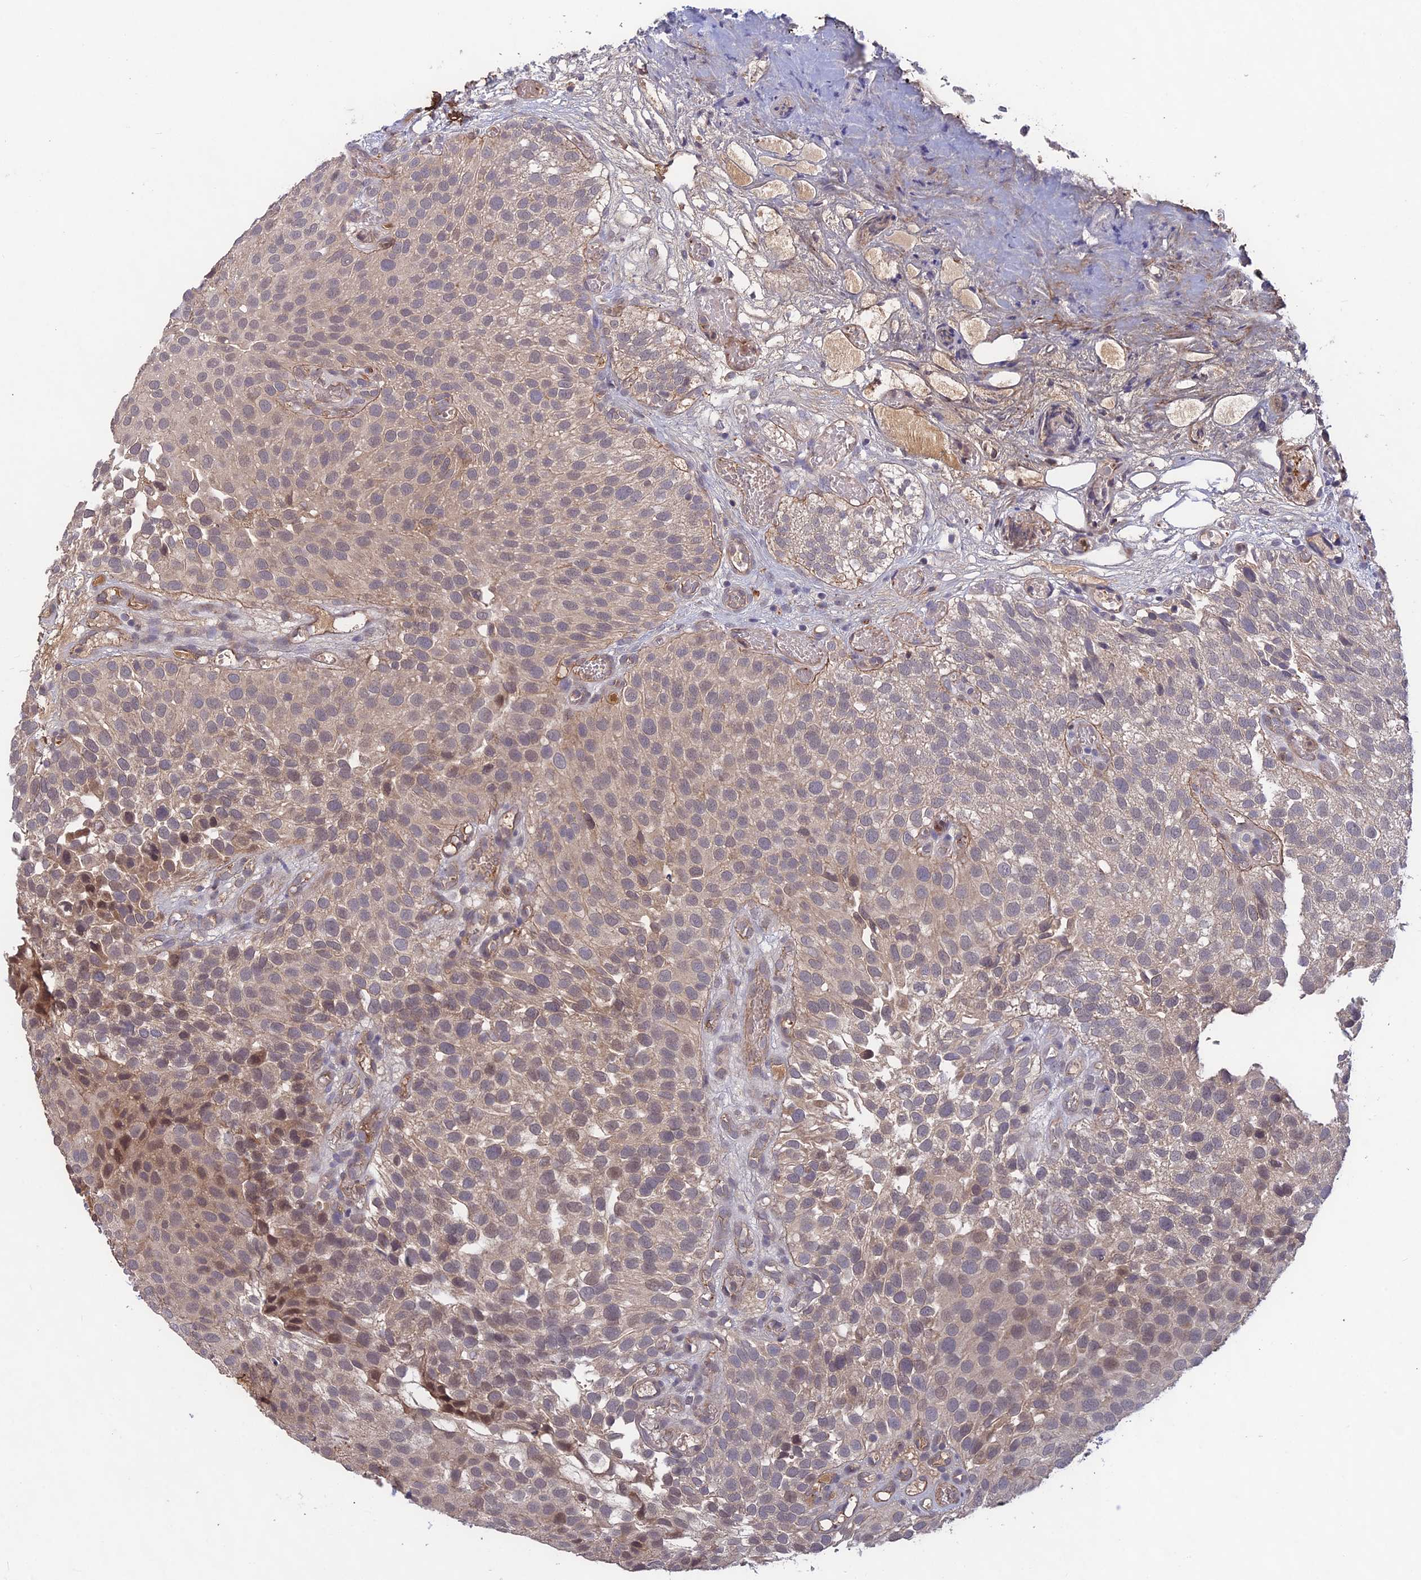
{"staining": {"intensity": "moderate", "quantity": "<25%", "location": "cytoplasmic/membranous,nuclear"}, "tissue": "urothelial cancer", "cell_type": "Tumor cells", "image_type": "cancer", "snomed": [{"axis": "morphology", "description": "Urothelial carcinoma, Low grade"}, {"axis": "topography", "description": "Urinary bladder"}], "caption": "A micrograph of human low-grade urothelial carcinoma stained for a protein shows moderate cytoplasmic/membranous and nuclear brown staining in tumor cells.", "gene": "ADO", "patient": {"sex": "male", "age": 89}}